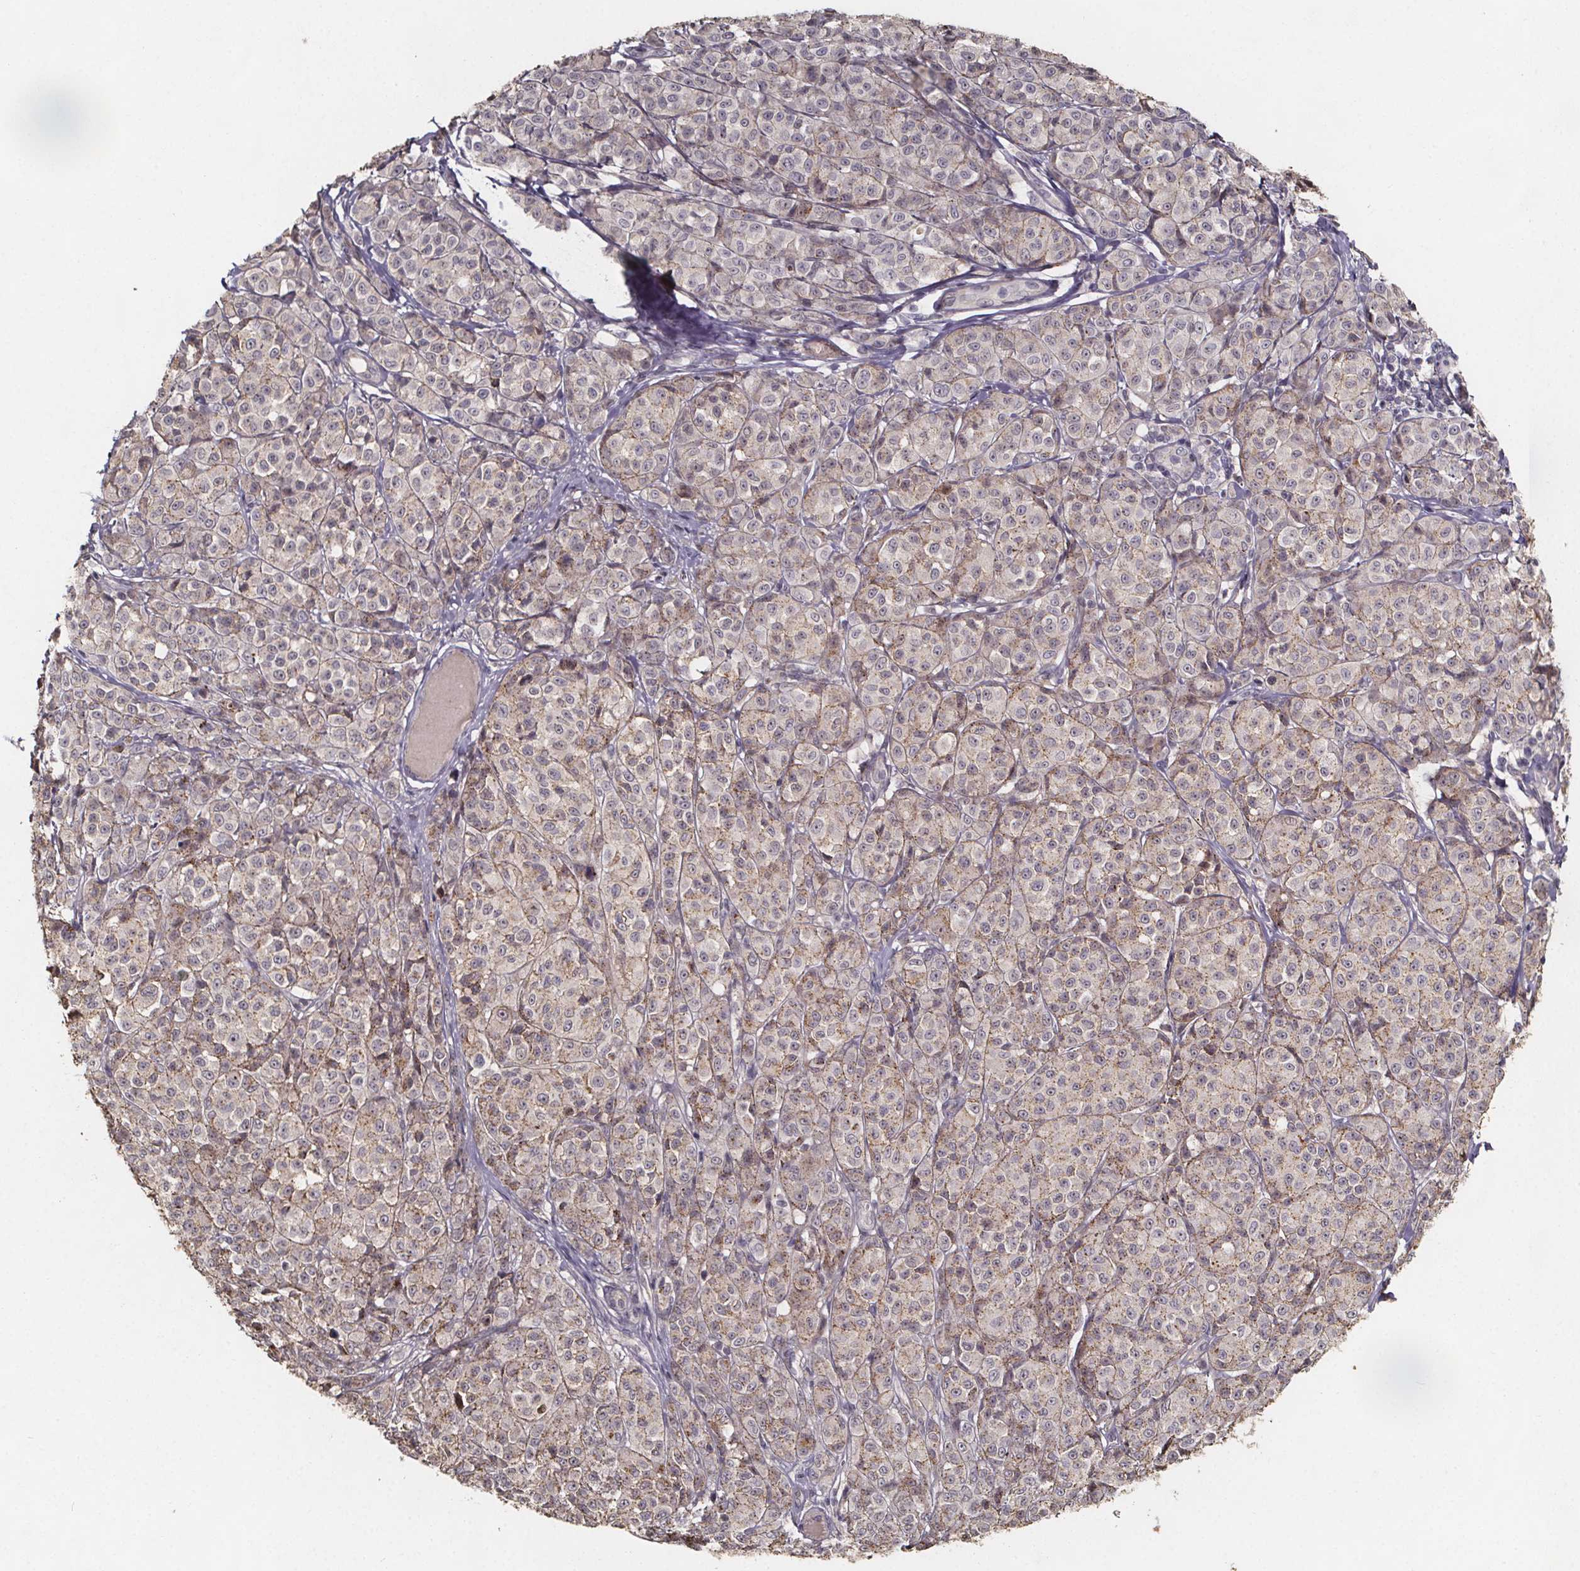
{"staining": {"intensity": "moderate", "quantity": "<25%", "location": "cytoplasmic/membranous"}, "tissue": "melanoma", "cell_type": "Tumor cells", "image_type": "cancer", "snomed": [{"axis": "morphology", "description": "Malignant melanoma, NOS"}, {"axis": "topography", "description": "Skin"}], "caption": "Immunohistochemical staining of malignant melanoma exhibits moderate cytoplasmic/membranous protein expression in about <25% of tumor cells.", "gene": "ZNF879", "patient": {"sex": "male", "age": 89}}